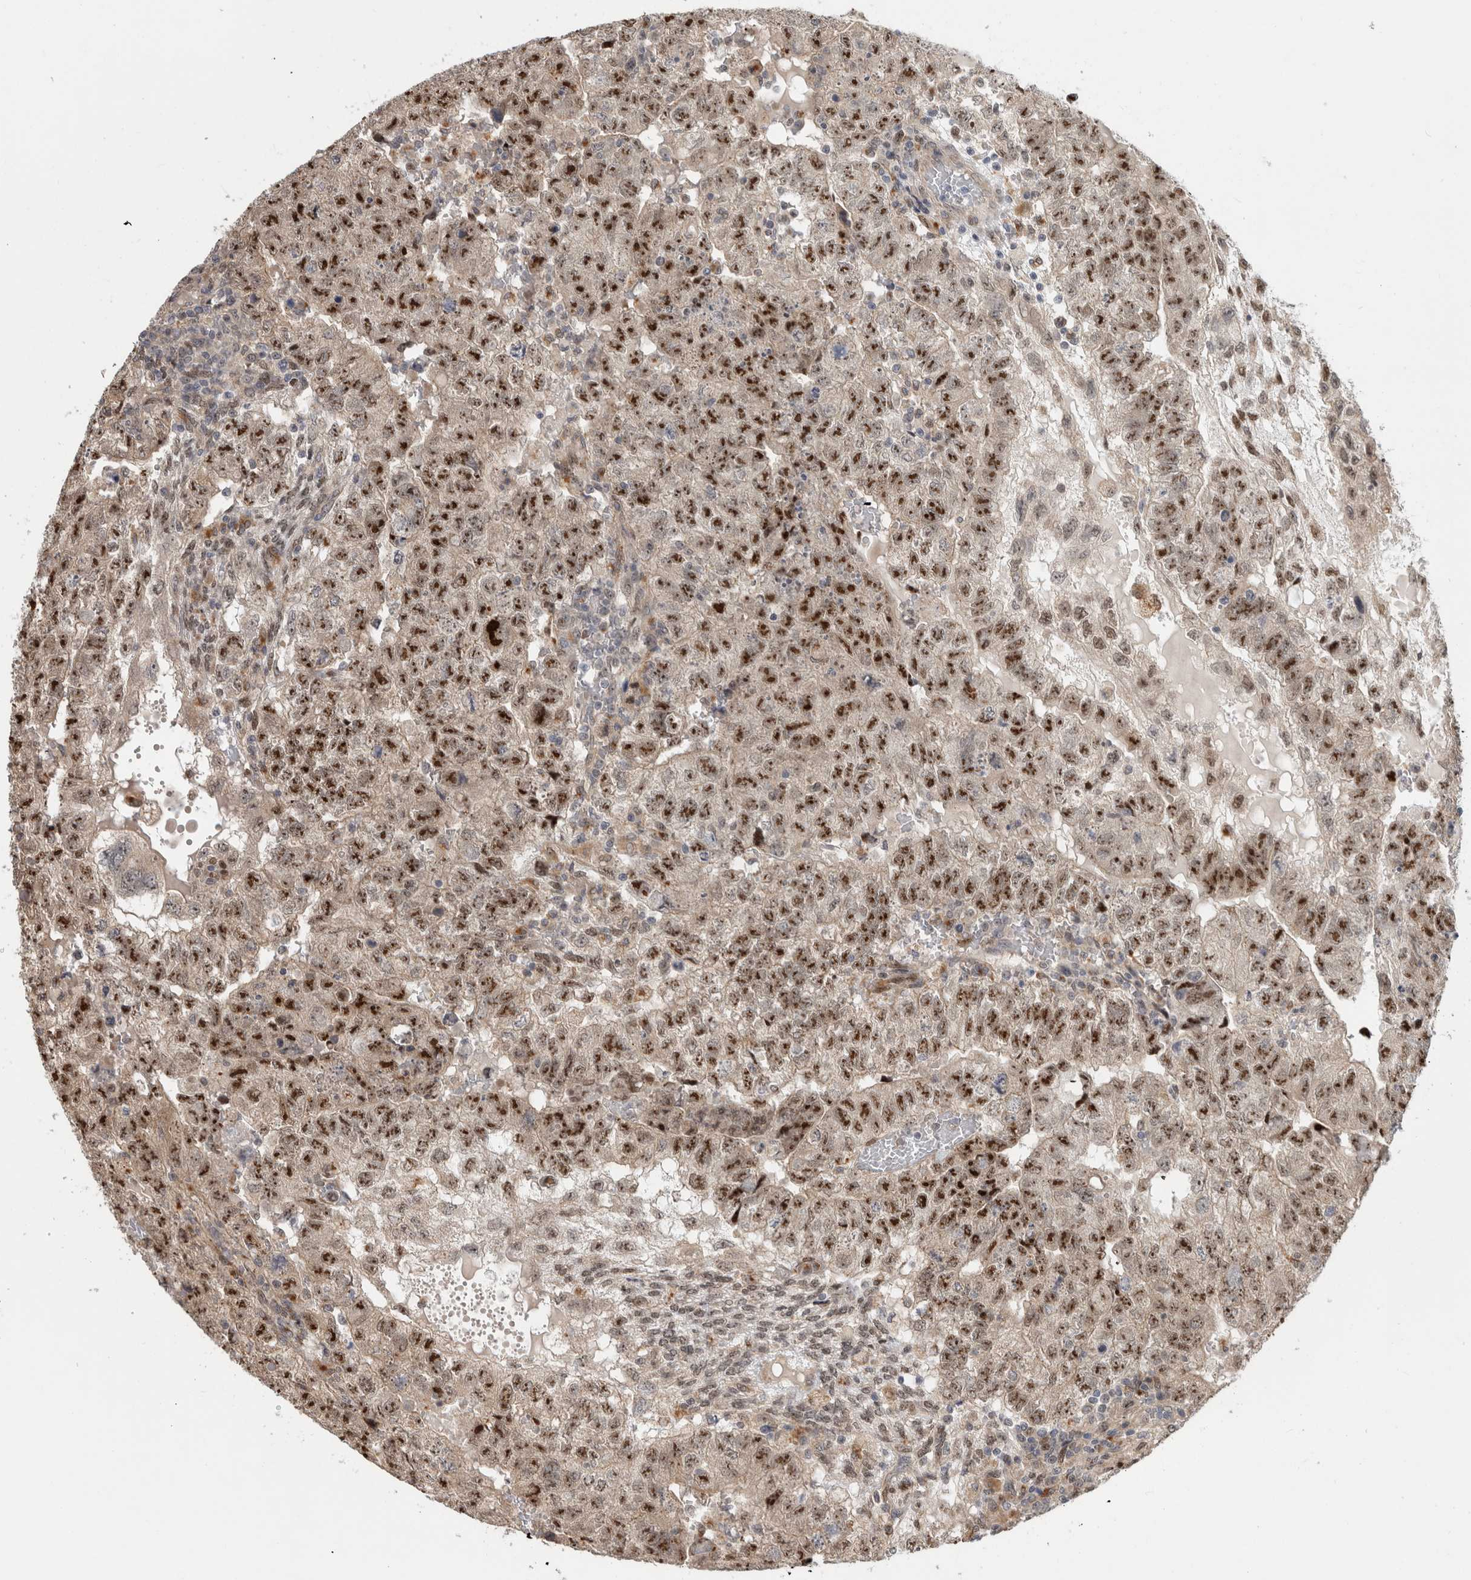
{"staining": {"intensity": "strong", "quantity": ">75%", "location": "nuclear"}, "tissue": "testis cancer", "cell_type": "Tumor cells", "image_type": "cancer", "snomed": [{"axis": "morphology", "description": "Carcinoma, Embryonal, NOS"}, {"axis": "topography", "description": "Testis"}], "caption": "About >75% of tumor cells in human testis embryonal carcinoma exhibit strong nuclear protein positivity as visualized by brown immunohistochemical staining.", "gene": "NAB2", "patient": {"sex": "male", "age": 36}}